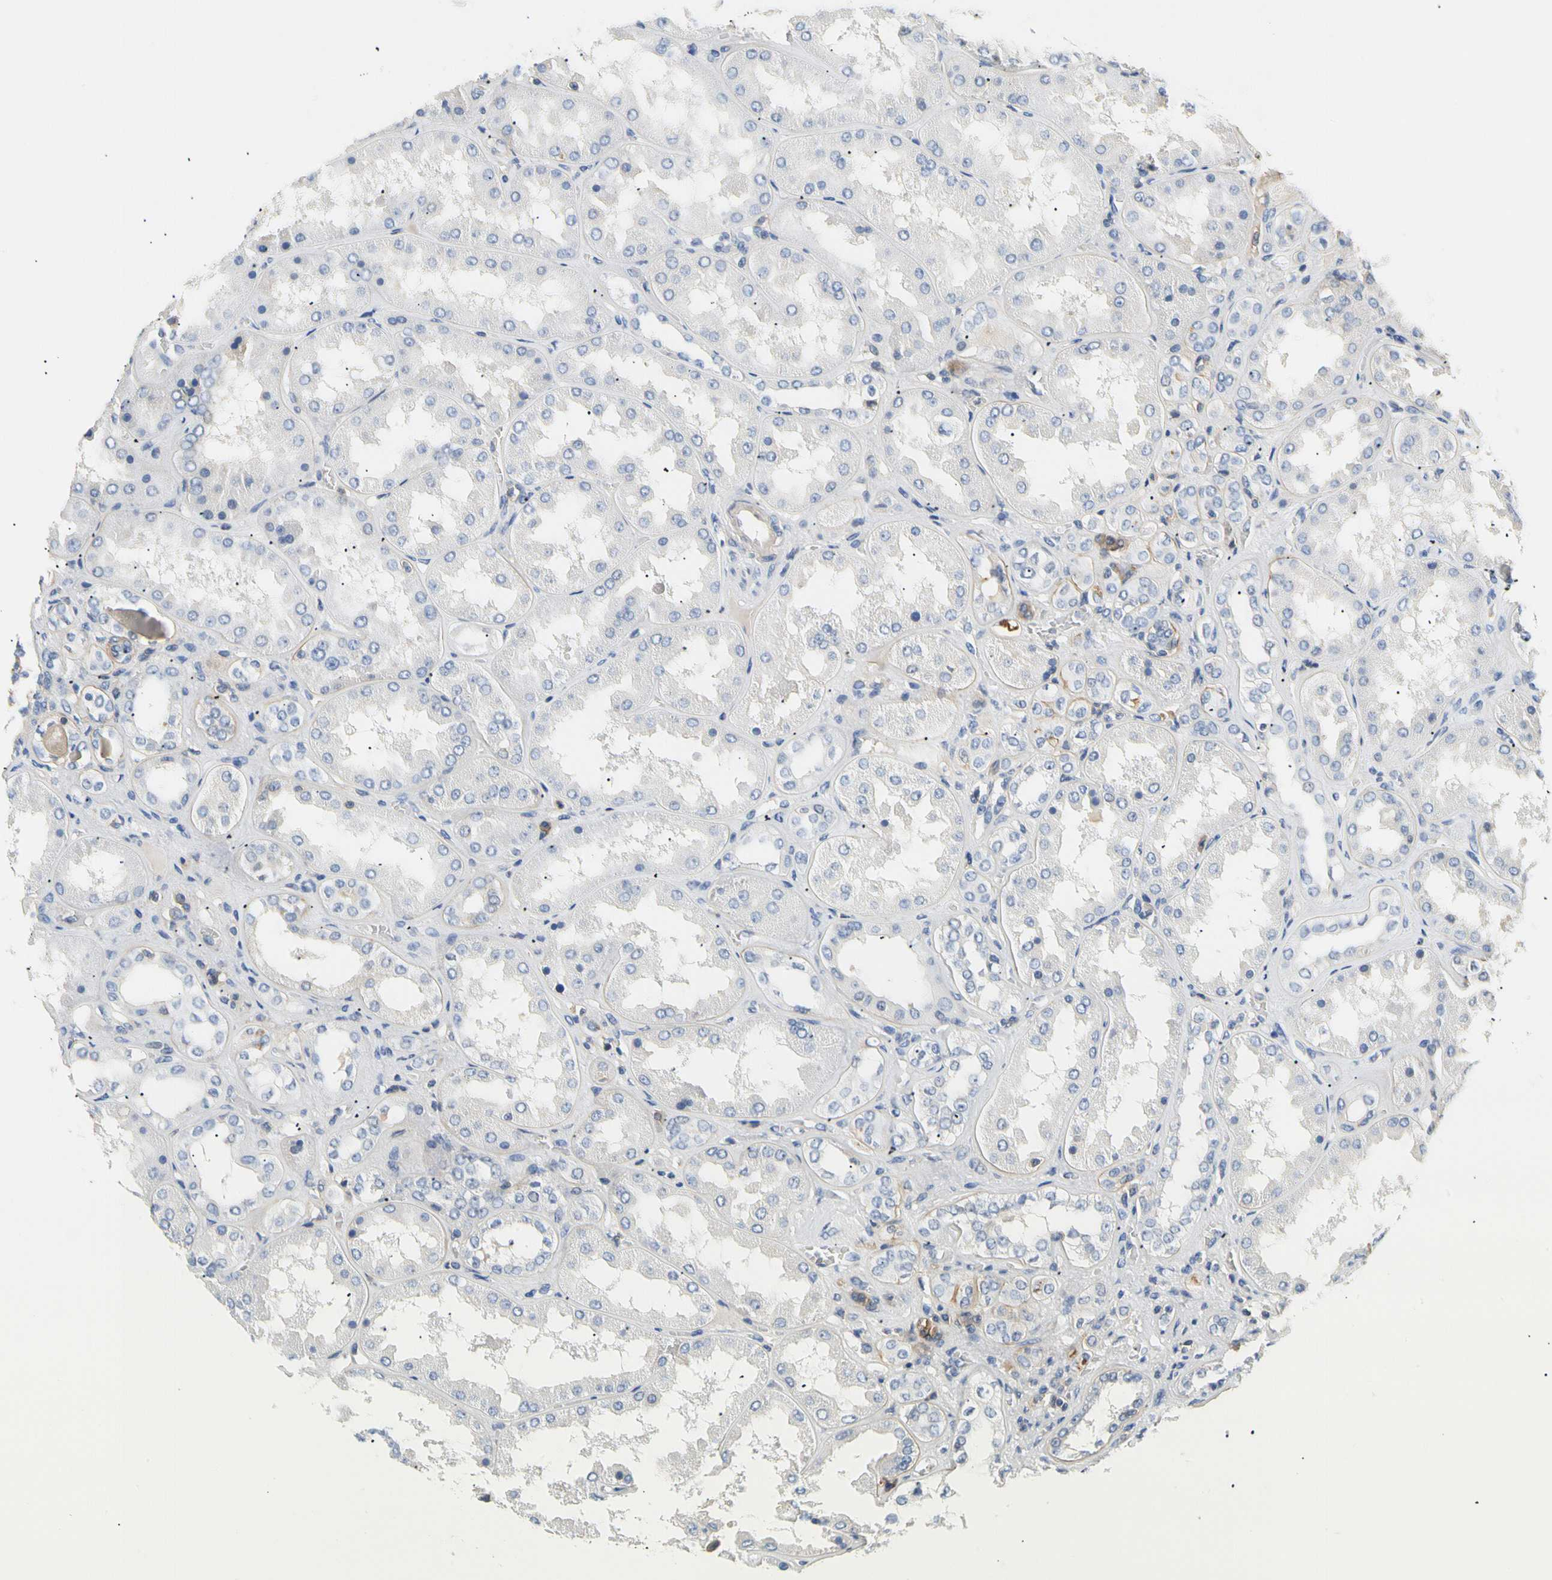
{"staining": {"intensity": "moderate", "quantity": ">75%", "location": "cytoplasmic/membranous"}, "tissue": "kidney", "cell_type": "Cells in glomeruli", "image_type": "normal", "snomed": [{"axis": "morphology", "description": "Normal tissue, NOS"}, {"axis": "topography", "description": "Kidney"}], "caption": "A medium amount of moderate cytoplasmic/membranous expression is identified in approximately >75% of cells in glomeruli in unremarkable kidney.", "gene": "TNFRSF18", "patient": {"sex": "female", "age": 56}}